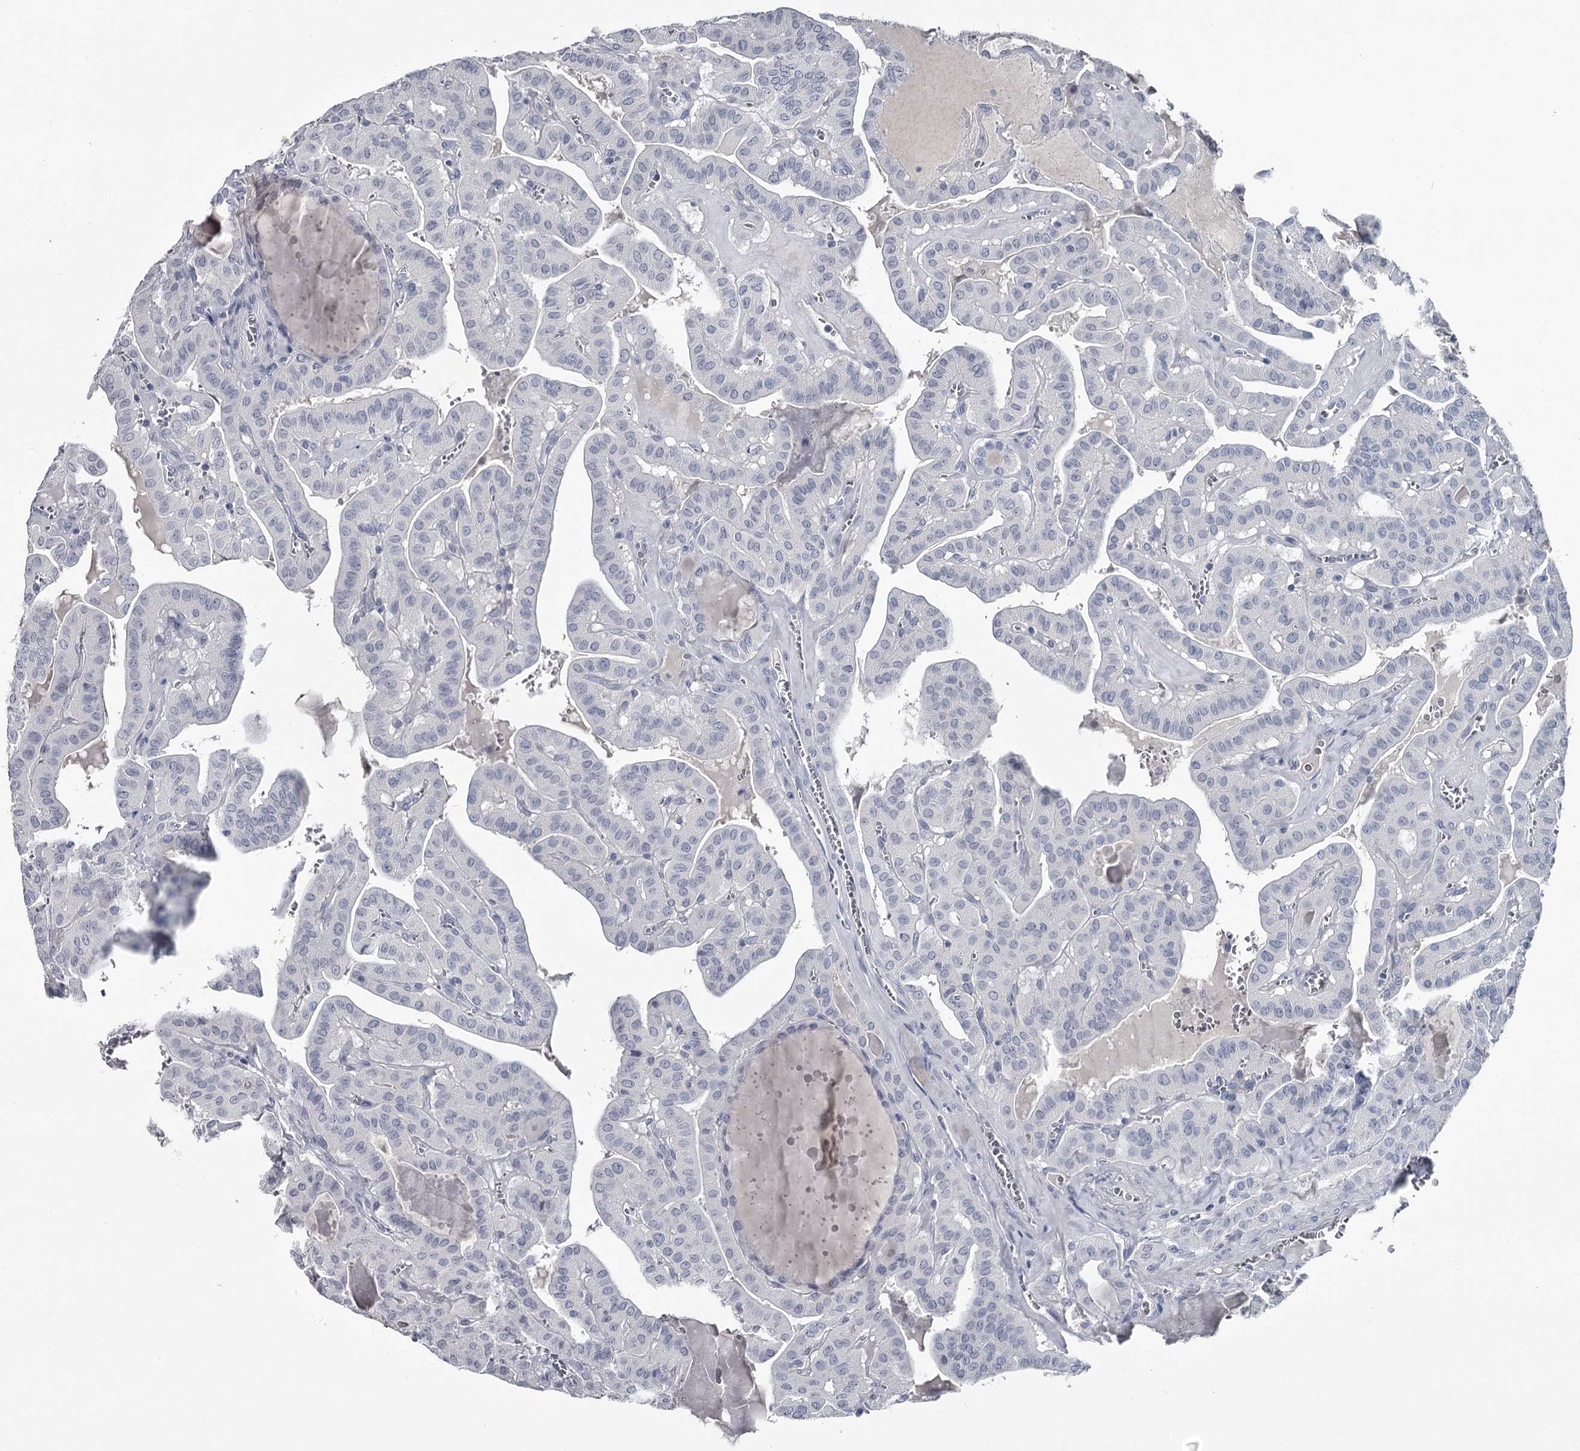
{"staining": {"intensity": "negative", "quantity": "none", "location": "none"}, "tissue": "thyroid cancer", "cell_type": "Tumor cells", "image_type": "cancer", "snomed": [{"axis": "morphology", "description": "Papillary adenocarcinoma, NOS"}, {"axis": "topography", "description": "Thyroid gland"}], "caption": "Protein analysis of thyroid cancer shows no significant positivity in tumor cells. (DAB (3,3'-diaminobenzidine) immunohistochemistry with hematoxylin counter stain).", "gene": "DAO", "patient": {"sex": "male", "age": 52}}